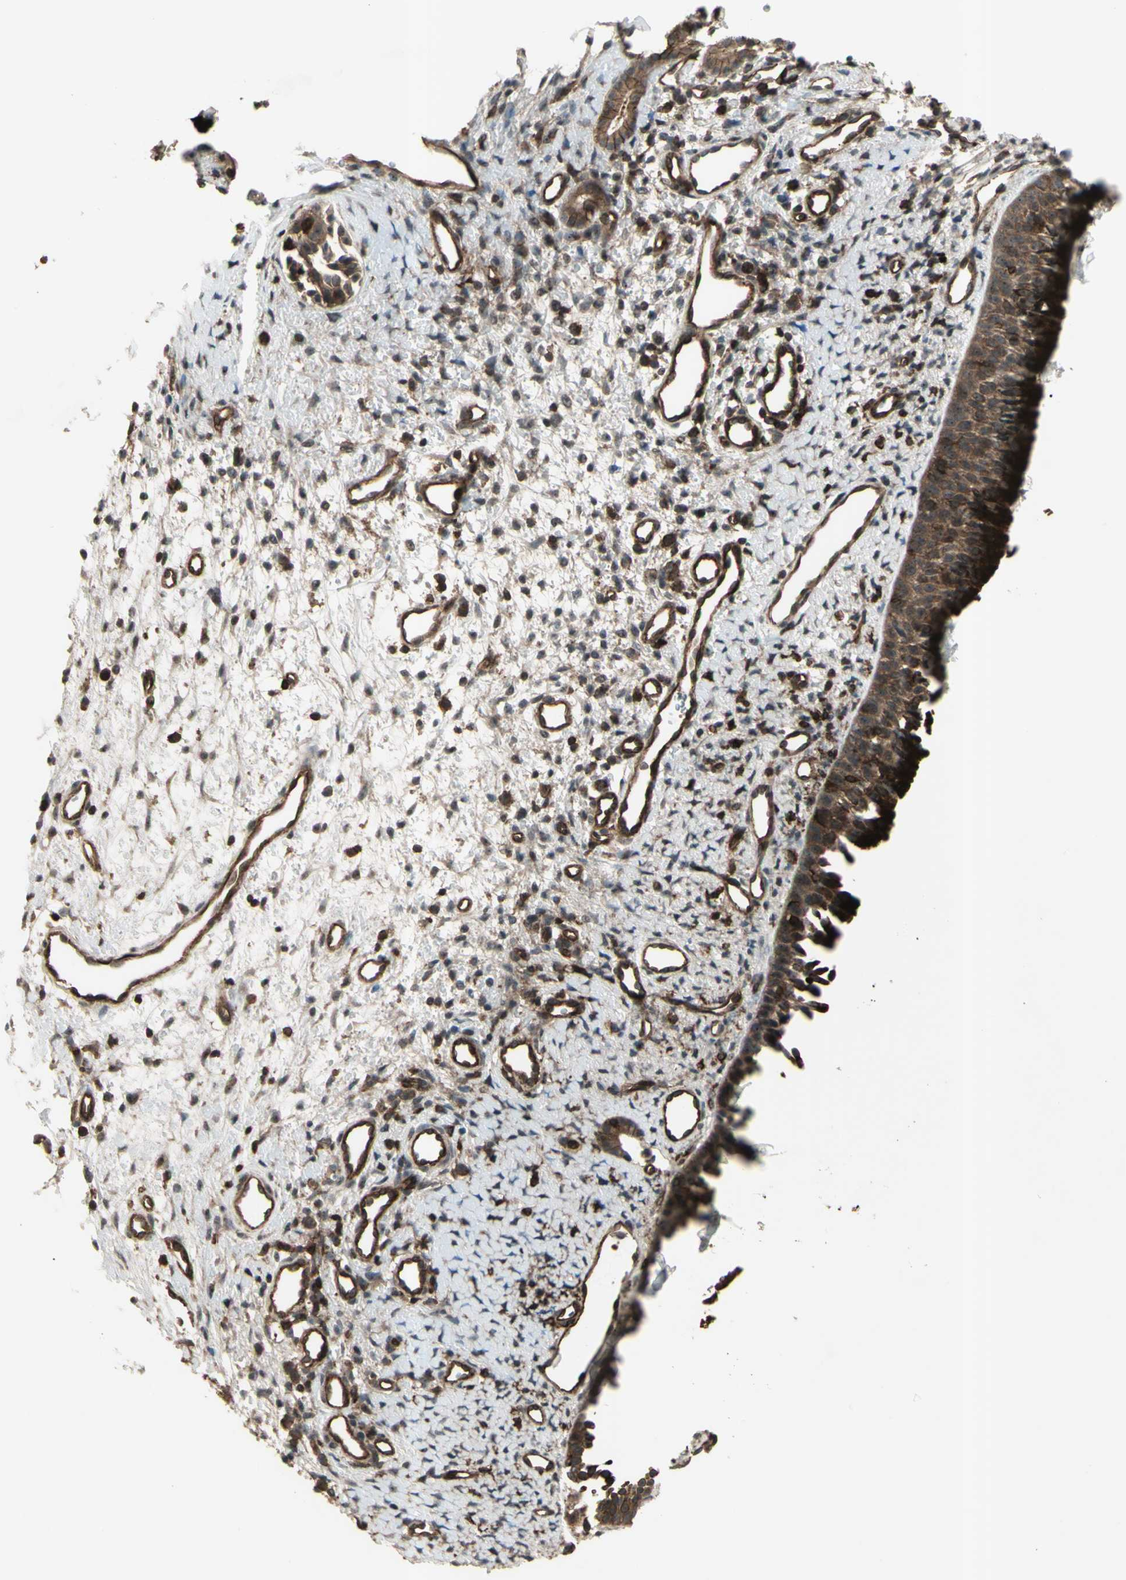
{"staining": {"intensity": "strong", "quantity": ">75%", "location": "cytoplasmic/membranous"}, "tissue": "nasopharynx", "cell_type": "Respiratory epithelial cells", "image_type": "normal", "snomed": [{"axis": "morphology", "description": "Normal tissue, NOS"}, {"axis": "topography", "description": "Nasopharynx"}], "caption": "IHC of unremarkable human nasopharynx exhibits high levels of strong cytoplasmic/membranous staining in approximately >75% of respiratory epithelial cells.", "gene": "FXYD5", "patient": {"sex": "male", "age": 22}}